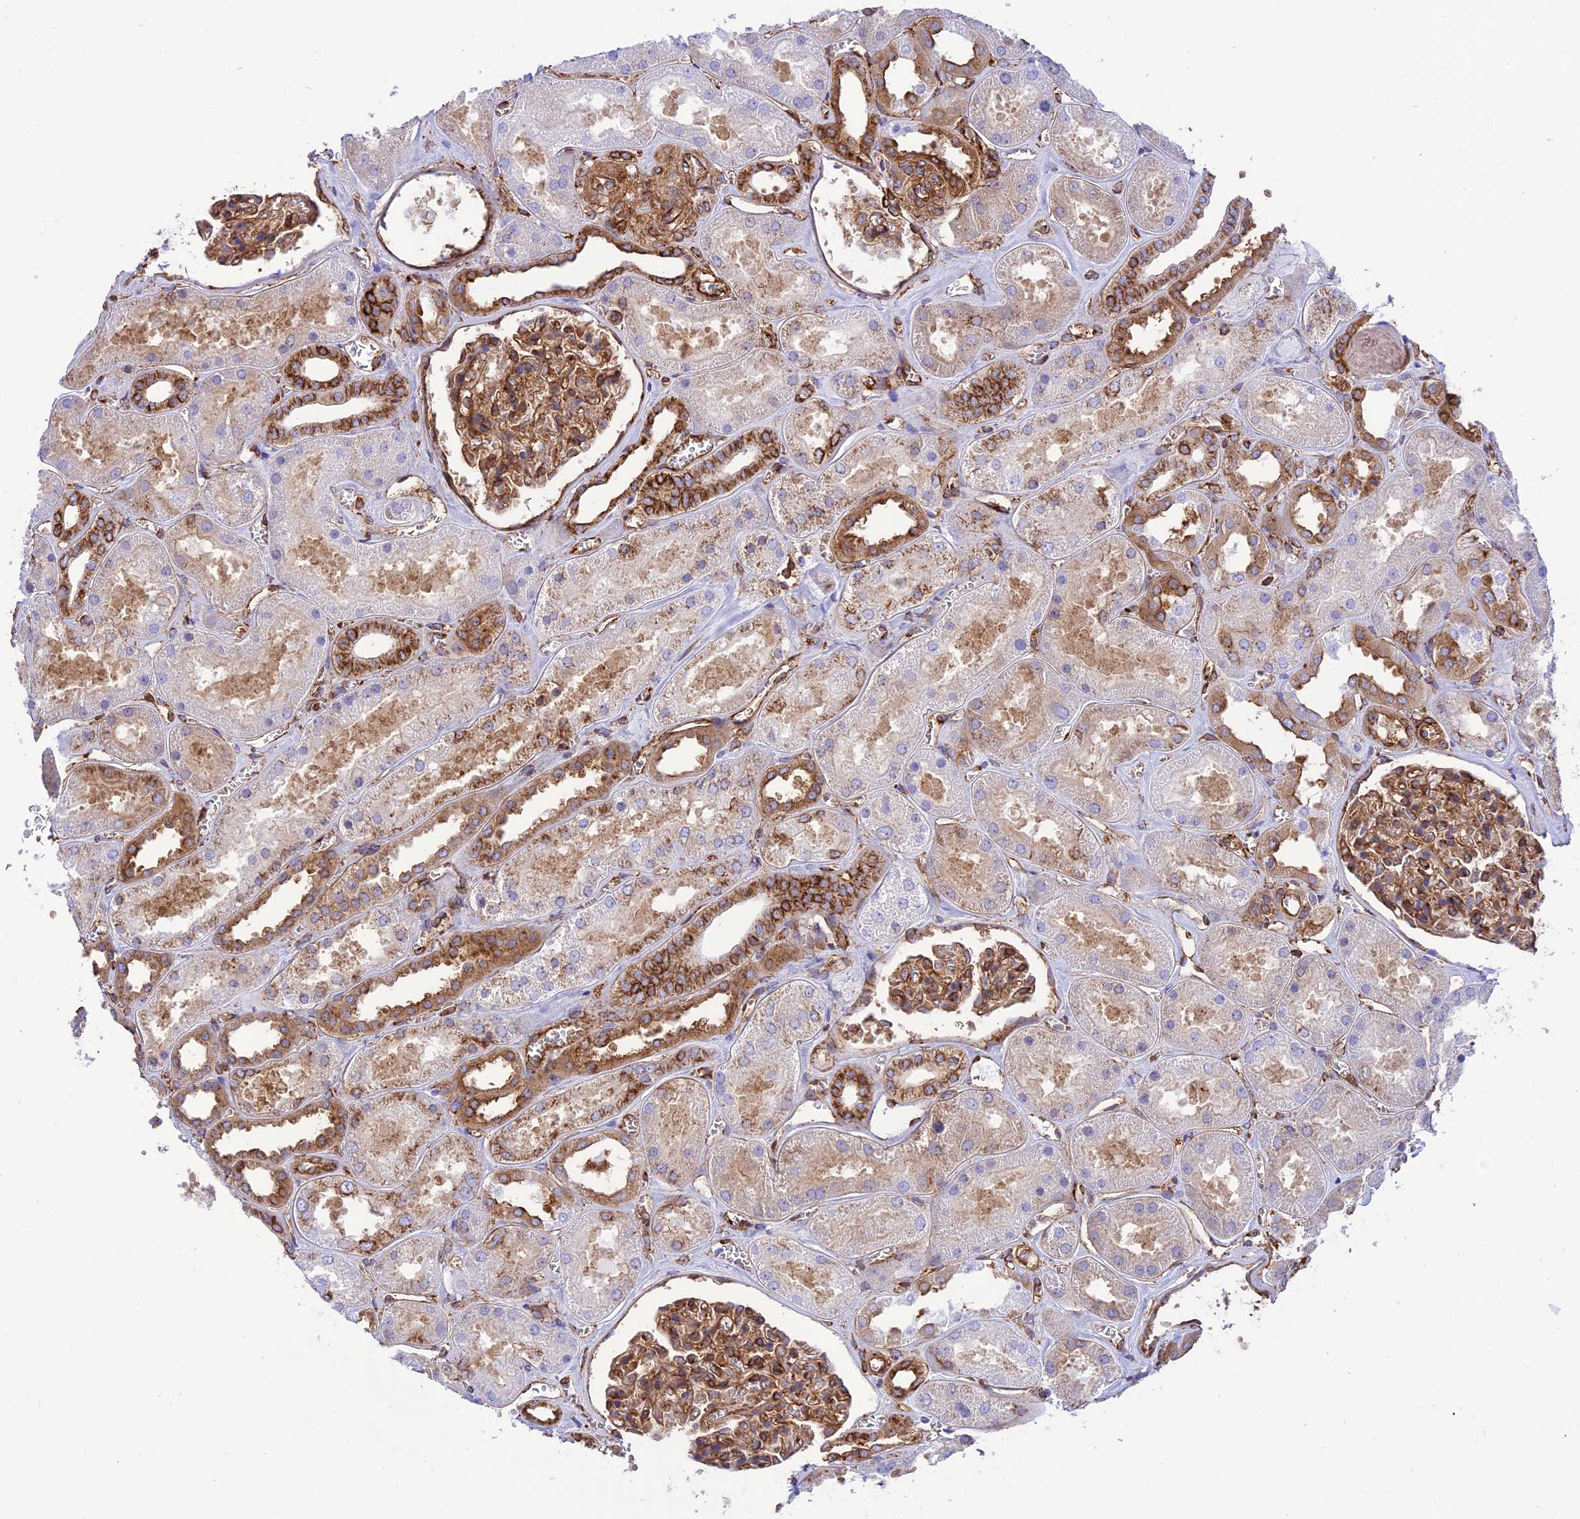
{"staining": {"intensity": "strong", "quantity": "25%-75%", "location": "cytoplasmic/membranous"}, "tissue": "kidney", "cell_type": "Cells in glomeruli", "image_type": "normal", "snomed": [{"axis": "morphology", "description": "Normal tissue, NOS"}, {"axis": "morphology", "description": "Adenocarcinoma, NOS"}, {"axis": "topography", "description": "Kidney"}], "caption": "Kidney stained for a protein (brown) displays strong cytoplasmic/membranous positive positivity in about 25%-75% of cells in glomeruli.", "gene": "SEPTIN9", "patient": {"sex": "female", "age": 68}}